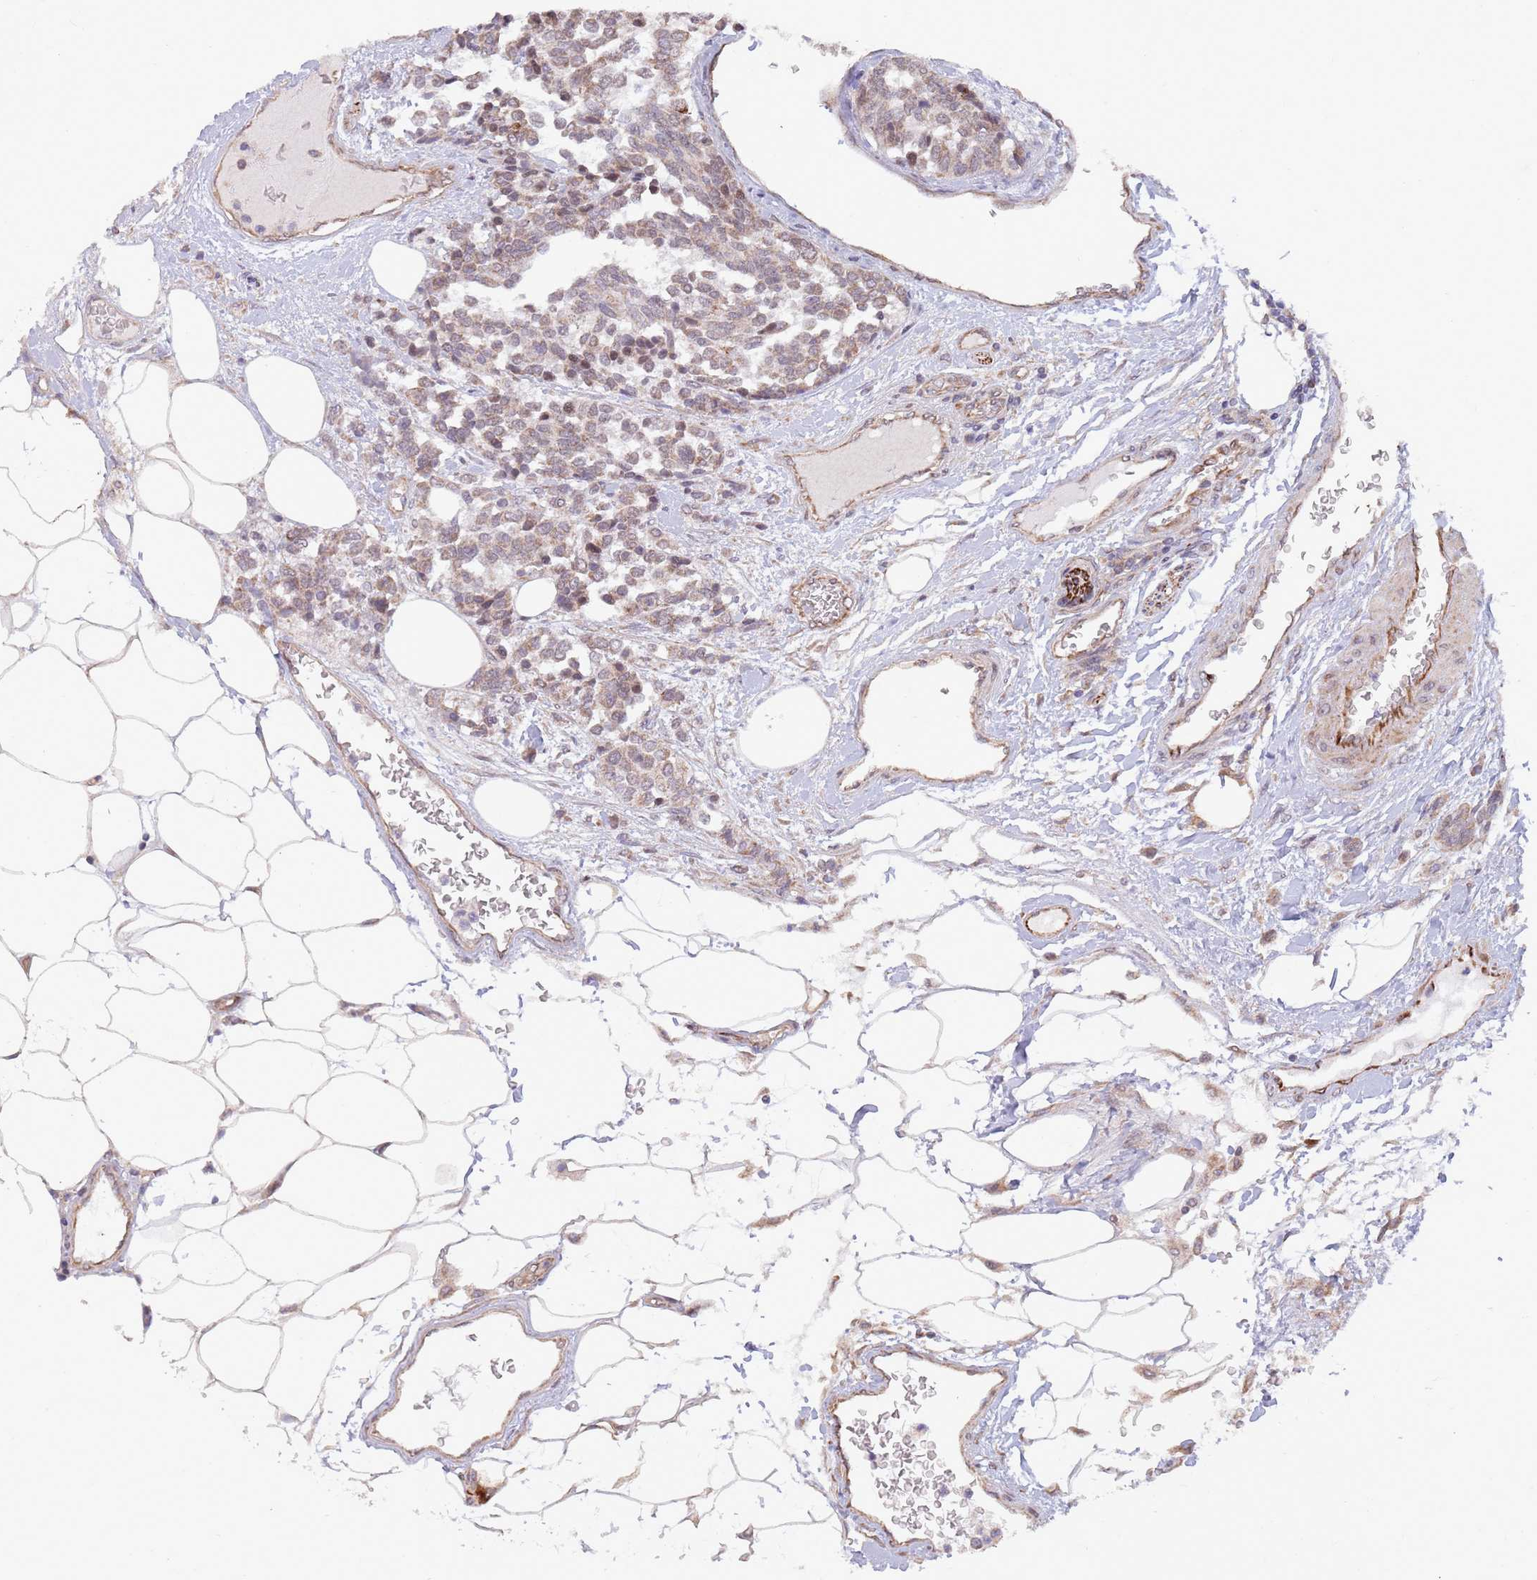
{"staining": {"intensity": "weak", "quantity": "<25%", "location": "cytoplasmic/membranous,nuclear"}, "tissue": "carcinoid", "cell_type": "Tumor cells", "image_type": "cancer", "snomed": [{"axis": "morphology", "description": "Carcinoid, malignant, NOS"}, {"axis": "topography", "description": "Pancreas"}], "caption": "Tumor cells show no significant protein positivity in carcinoid.", "gene": "CHD9", "patient": {"sex": "female", "age": 54}}